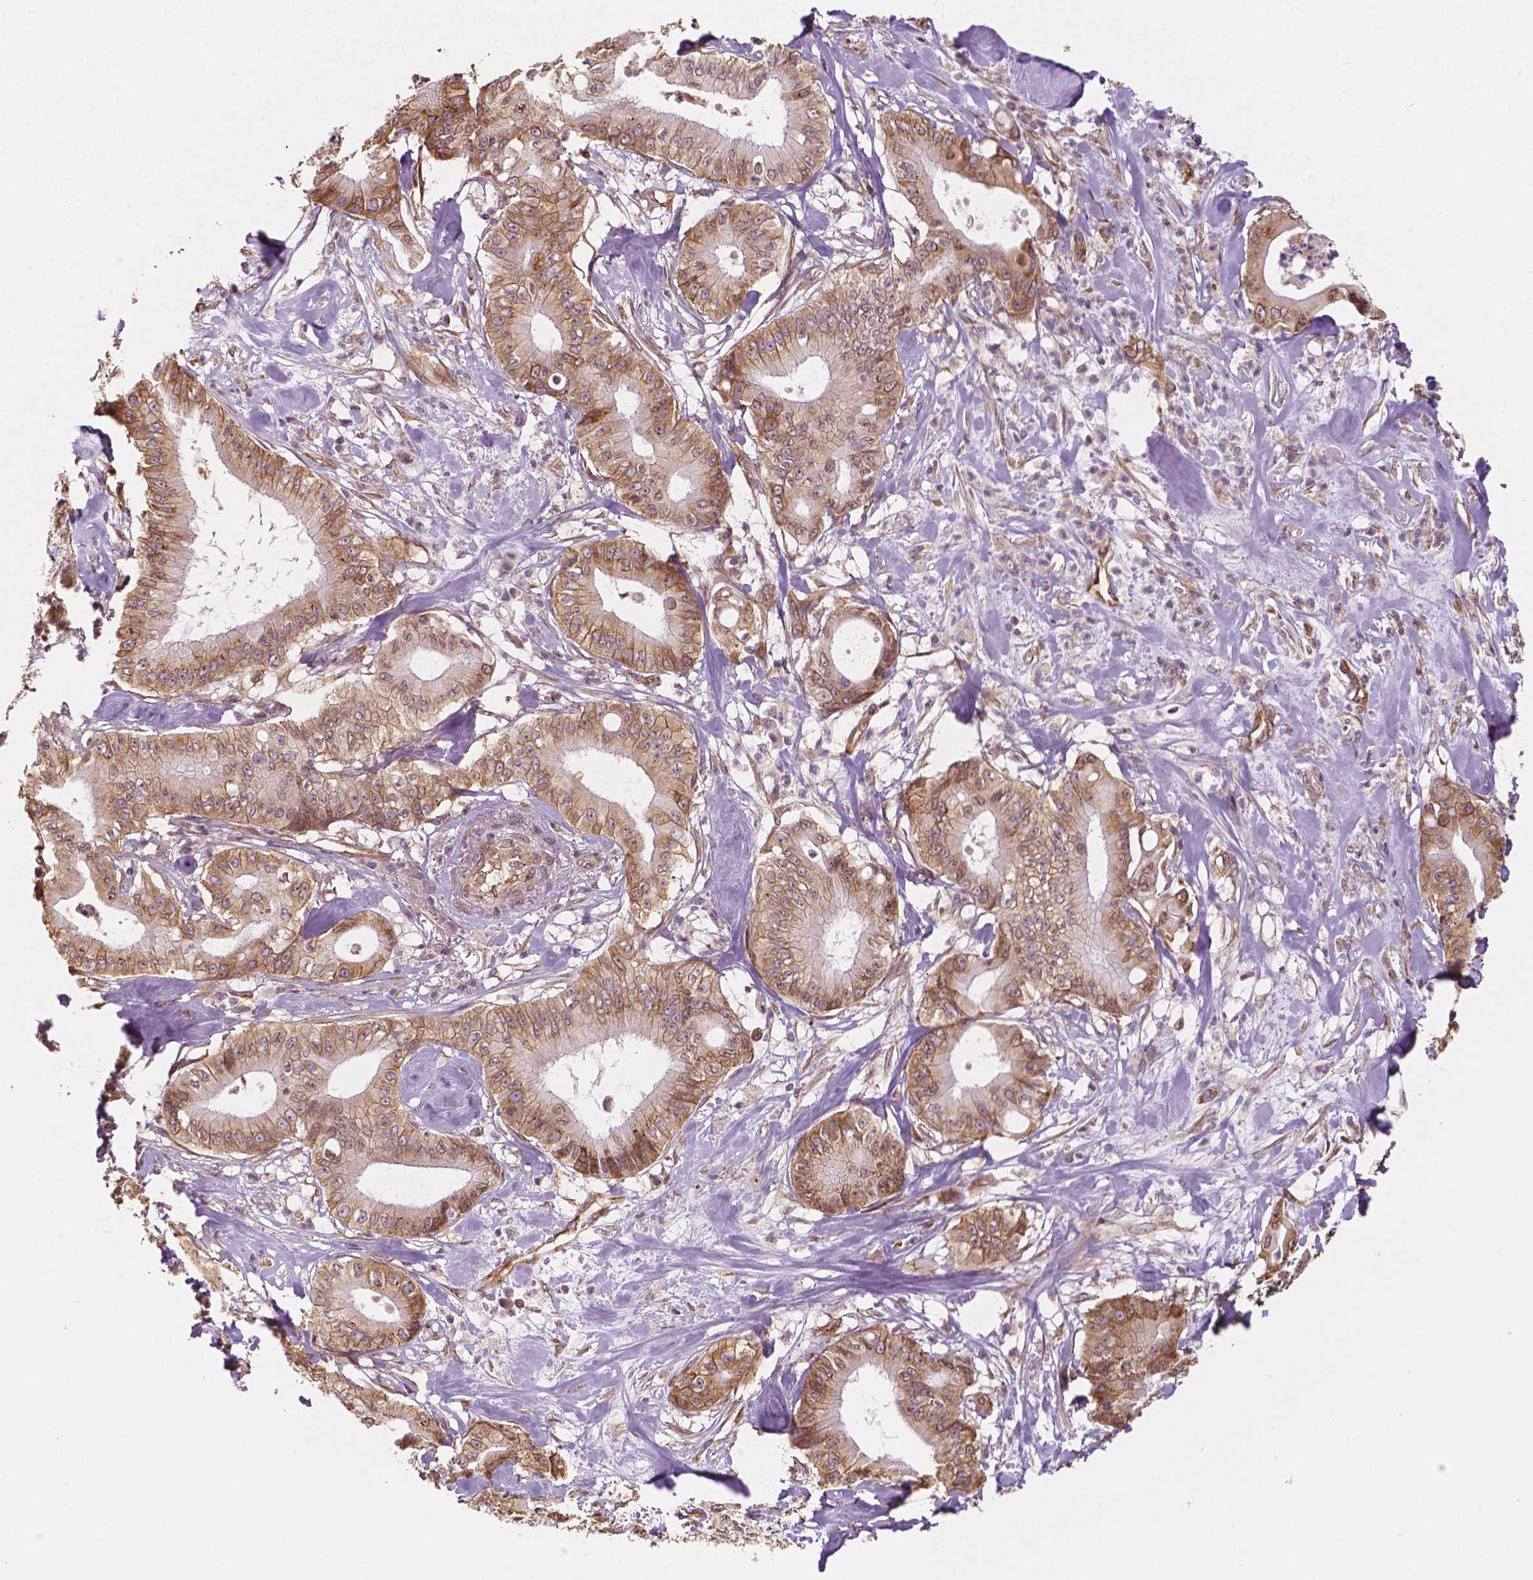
{"staining": {"intensity": "moderate", "quantity": ">75%", "location": "cytoplasmic/membranous"}, "tissue": "pancreatic cancer", "cell_type": "Tumor cells", "image_type": "cancer", "snomed": [{"axis": "morphology", "description": "Adenocarcinoma, NOS"}, {"axis": "topography", "description": "Pancreas"}], "caption": "High-magnification brightfield microscopy of pancreatic adenocarcinoma stained with DAB (3,3'-diaminobenzidine) (brown) and counterstained with hematoxylin (blue). tumor cells exhibit moderate cytoplasmic/membranous expression is appreciated in approximately>75% of cells.", "gene": "G3BP1", "patient": {"sex": "male", "age": 71}}